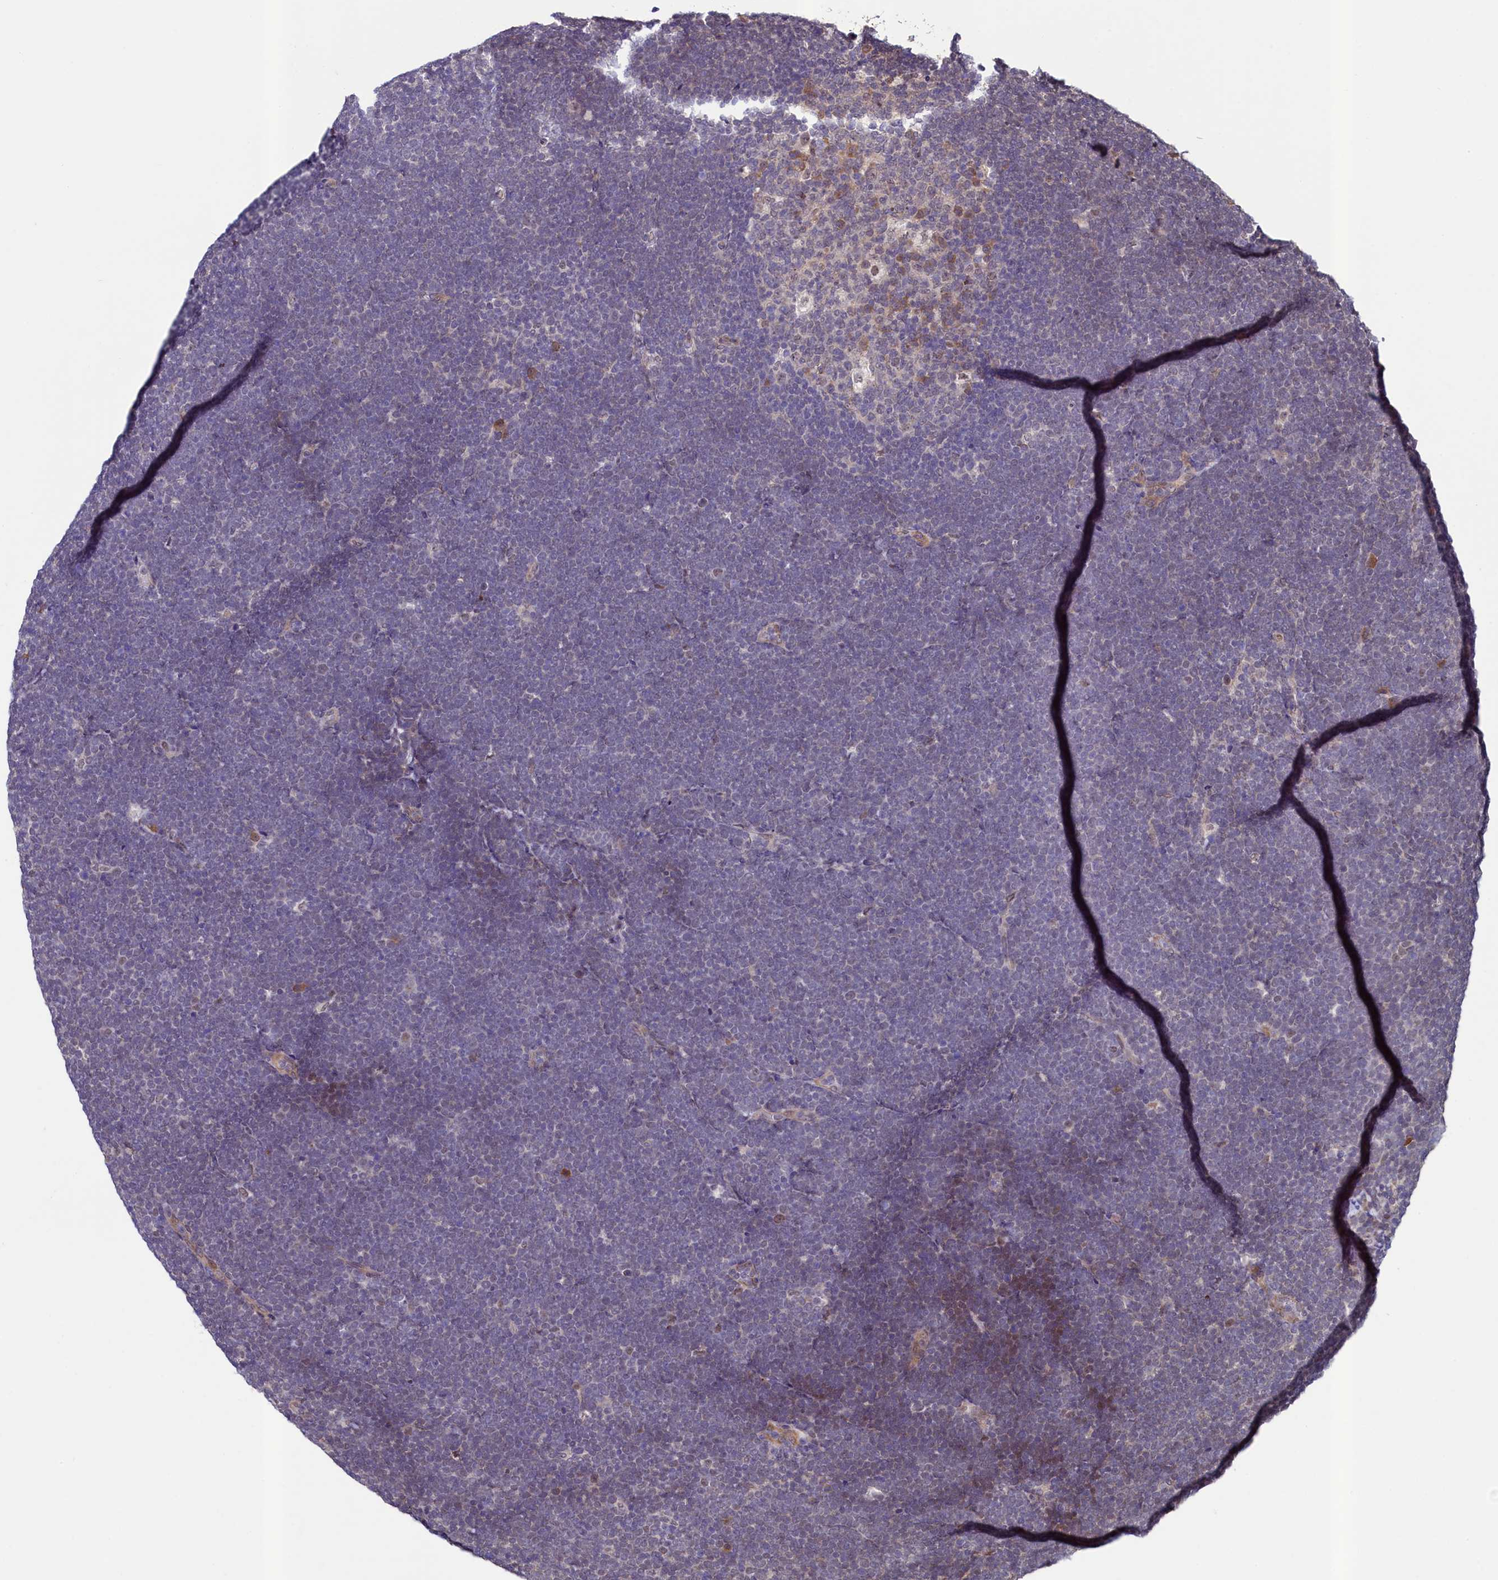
{"staining": {"intensity": "negative", "quantity": "none", "location": "none"}, "tissue": "lymphoma", "cell_type": "Tumor cells", "image_type": "cancer", "snomed": [{"axis": "morphology", "description": "Malignant lymphoma, non-Hodgkin's type, High grade"}, {"axis": "topography", "description": "Lymph node"}], "caption": "The histopathology image reveals no staining of tumor cells in lymphoma.", "gene": "LEO1", "patient": {"sex": "male", "age": 13}}